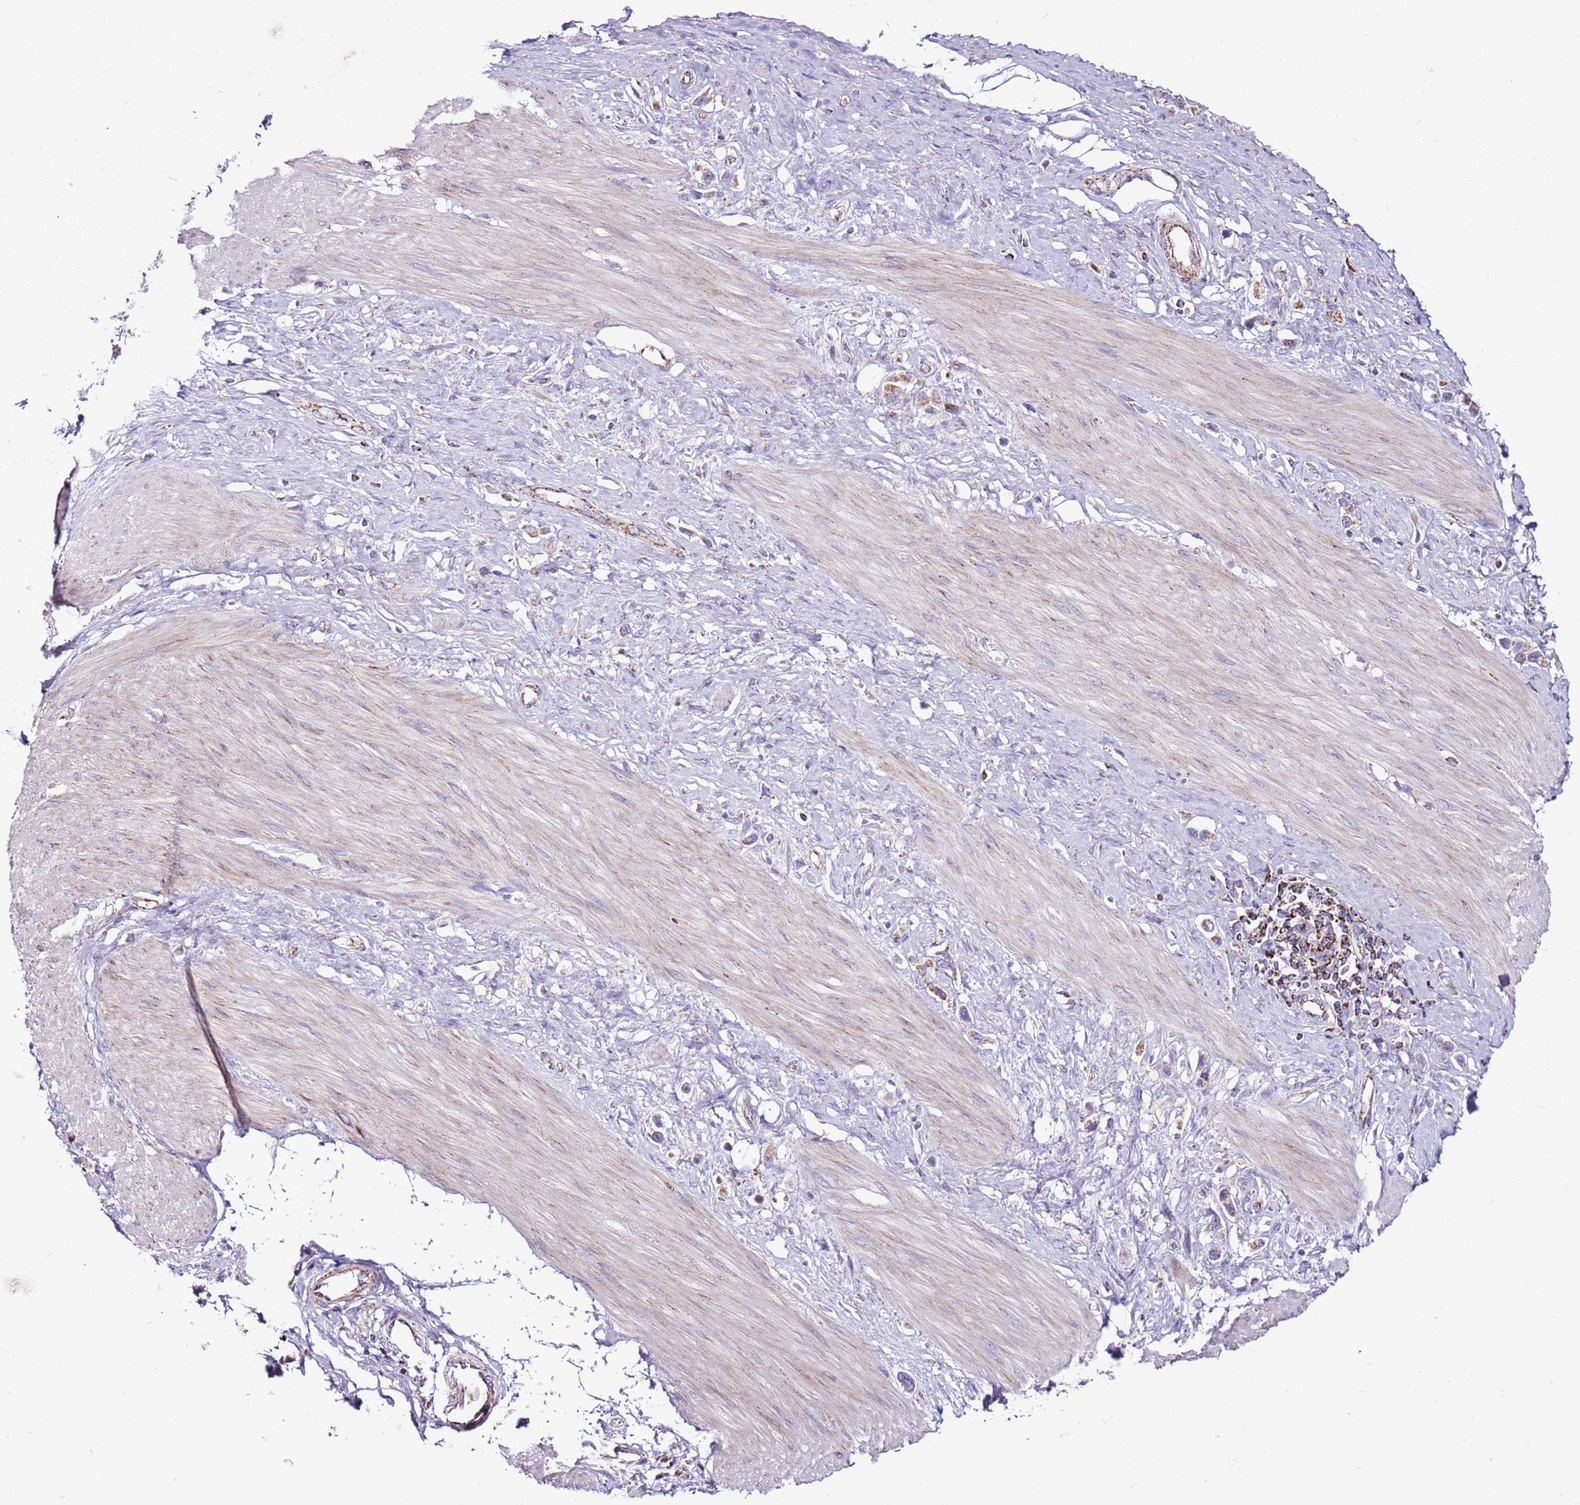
{"staining": {"intensity": "moderate", "quantity": "25%-75%", "location": "cytoplasmic/membranous"}, "tissue": "stomach cancer", "cell_type": "Tumor cells", "image_type": "cancer", "snomed": [{"axis": "morphology", "description": "Adenocarcinoma, NOS"}, {"axis": "topography", "description": "Stomach"}], "caption": "Human adenocarcinoma (stomach) stained with a protein marker reveals moderate staining in tumor cells.", "gene": "HECTD4", "patient": {"sex": "female", "age": 65}}